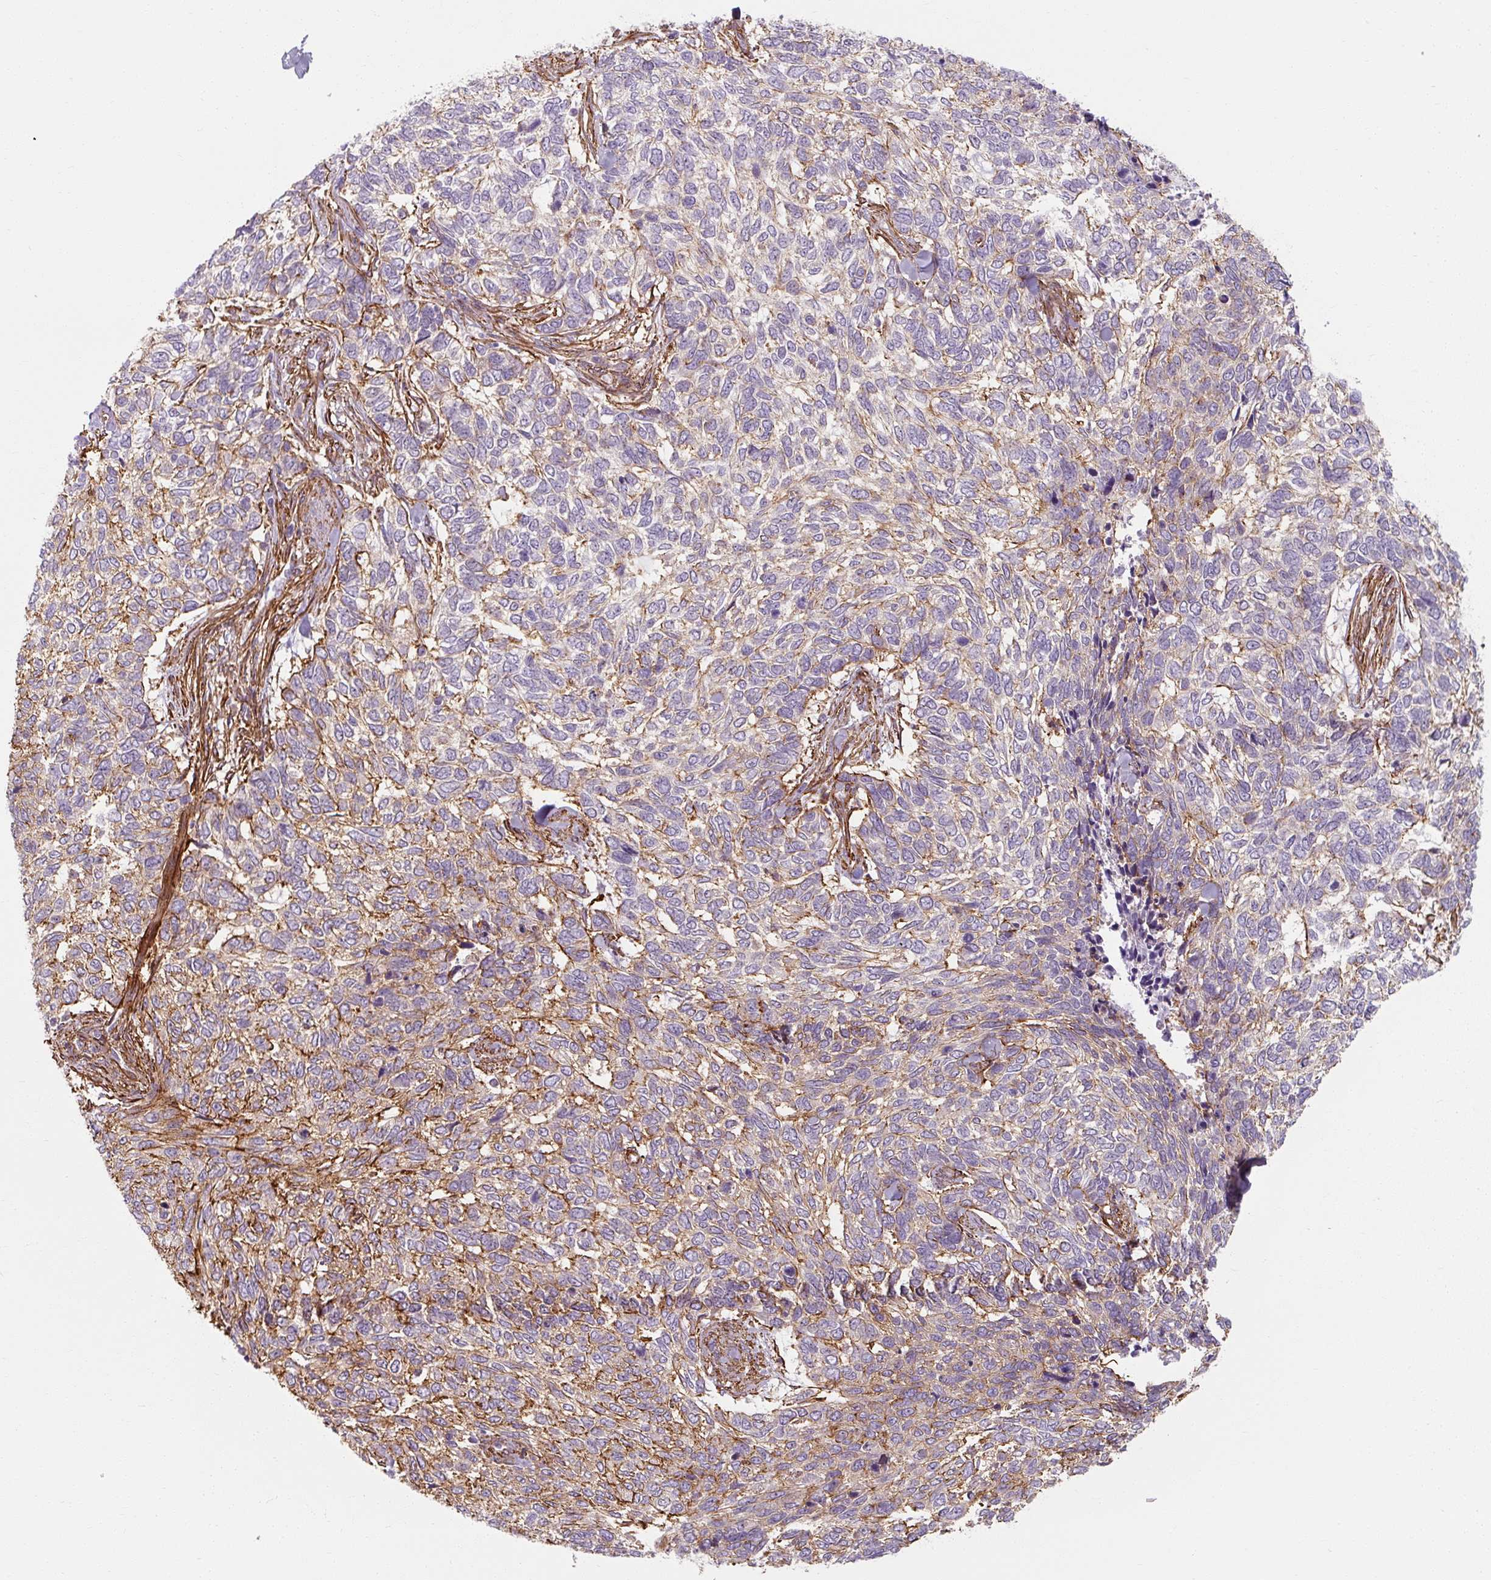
{"staining": {"intensity": "negative", "quantity": "none", "location": "none"}, "tissue": "skin cancer", "cell_type": "Tumor cells", "image_type": "cancer", "snomed": [{"axis": "morphology", "description": "Basal cell carcinoma"}, {"axis": "topography", "description": "Skin"}], "caption": "An image of skin basal cell carcinoma stained for a protein demonstrates no brown staining in tumor cells.", "gene": "MRPS5", "patient": {"sex": "female", "age": 65}}